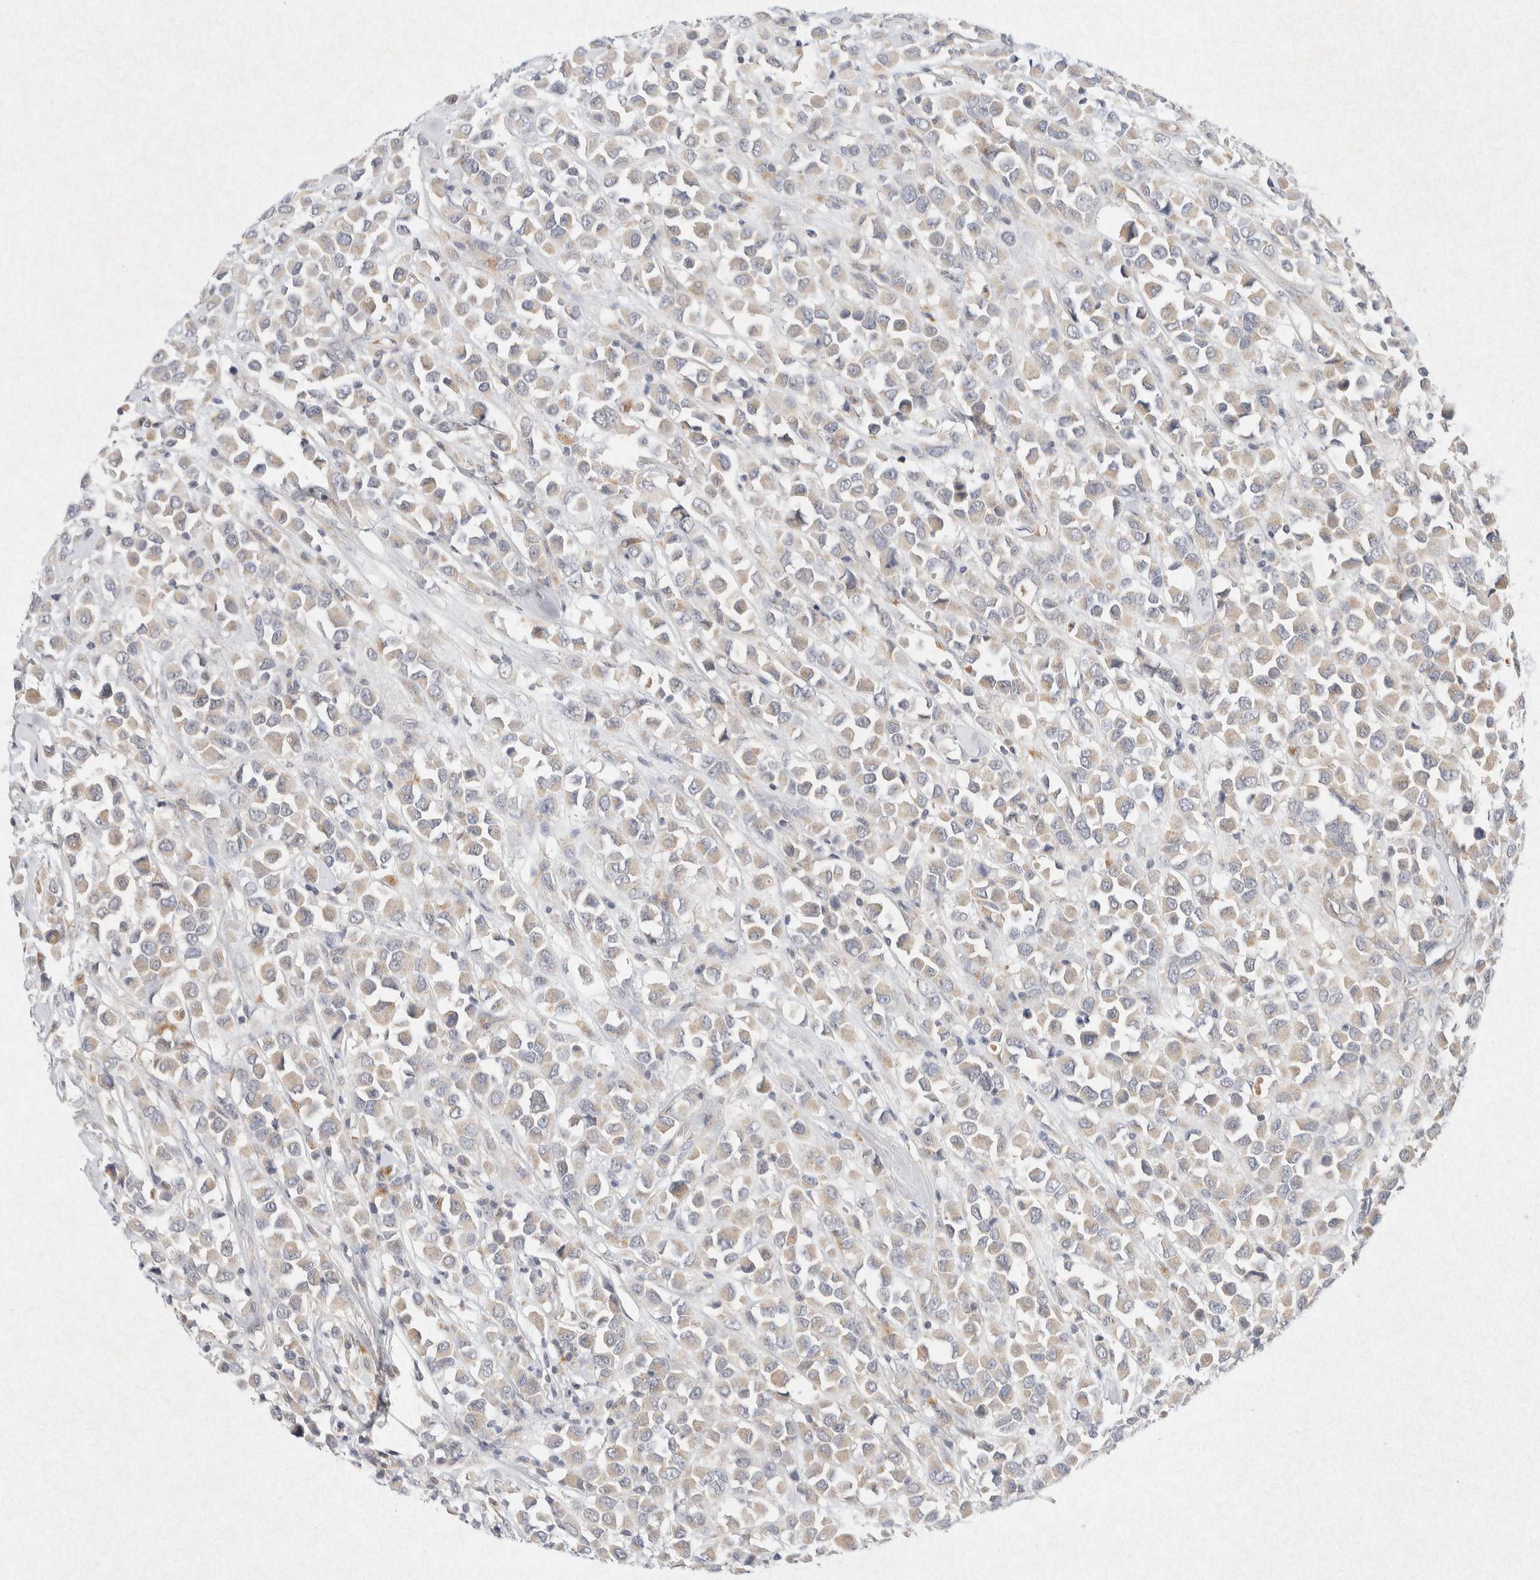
{"staining": {"intensity": "weak", "quantity": "<25%", "location": "cytoplasmic/membranous"}, "tissue": "breast cancer", "cell_type": "Tumor cells", "image_type": "cancer", "snomed": [{"axis": "morphology", "description": "Duct carcinoma"}, {"axis": "topography", "description": "Breast"}], "caption": "The immunohistochemistry histopathology image has no significant expression in tumor cells of infiltrating ductal carcinoma (breast) tissue.", "gene": "GNAI1", "patient": {"sex": "female", "age": 61}}